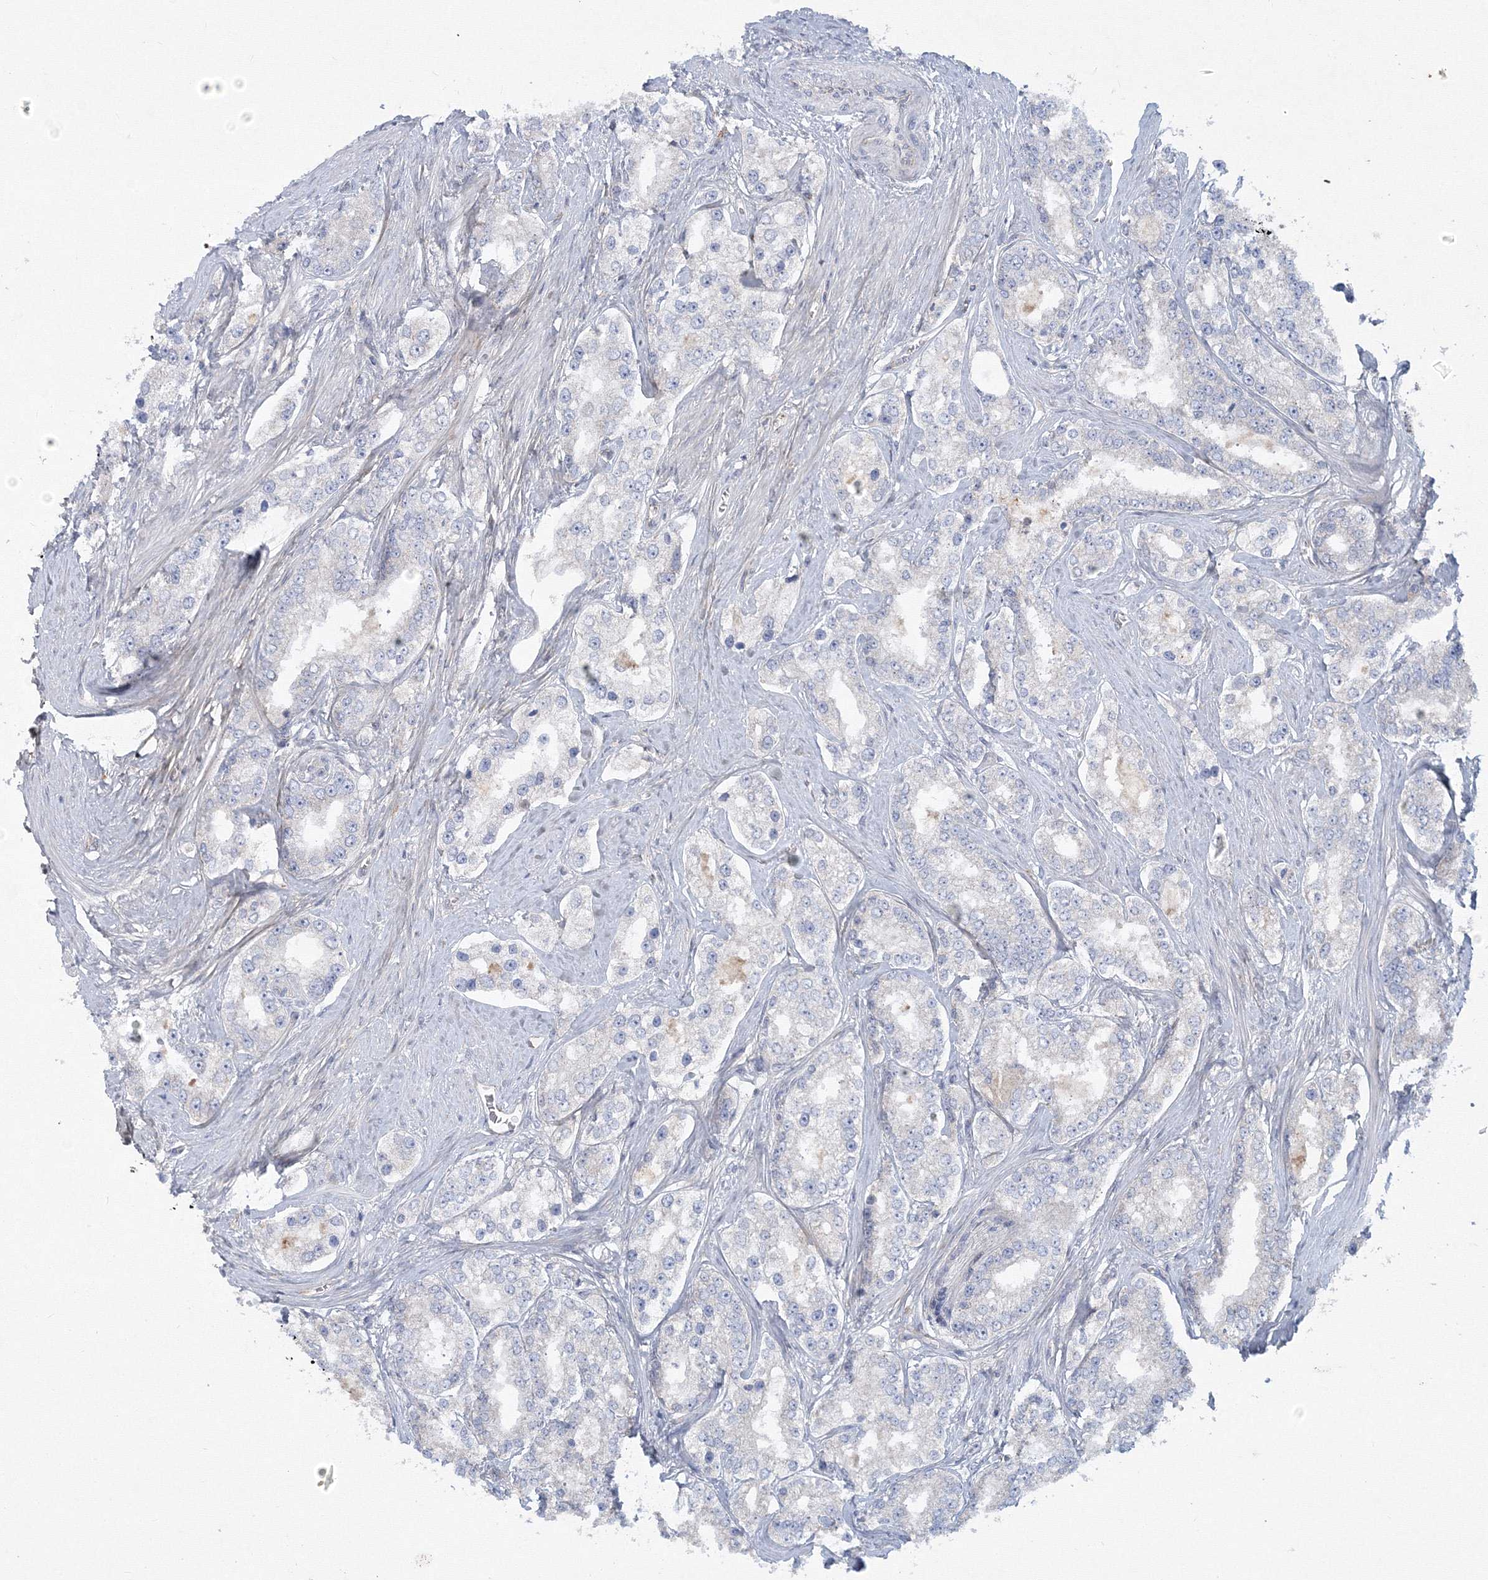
{"staining": {"intensity": "negative", "quantity": "none", "location": "none"}, "tissue": "prostate cancer", "cell_type": "Tumor cells", "image_type": "cancer", "snomed": [{"axis": "morphology", "description": "Normal tissue, NOS"}, {"axis": "morphology", "description": "Adenocarcinoma, High grade"}, {"axis": "topography", "description": "Prostate"}], "caption": "High magnification brightfield microscopy of prostate cancer (adenocarcinoma (high-grade)) stained with DAB (brown) and counterstained with hematoxylin (blue): tumor cells show no significant staining.", "gene": "WDR49", "patient": {"sex": "male", "age": 83}}